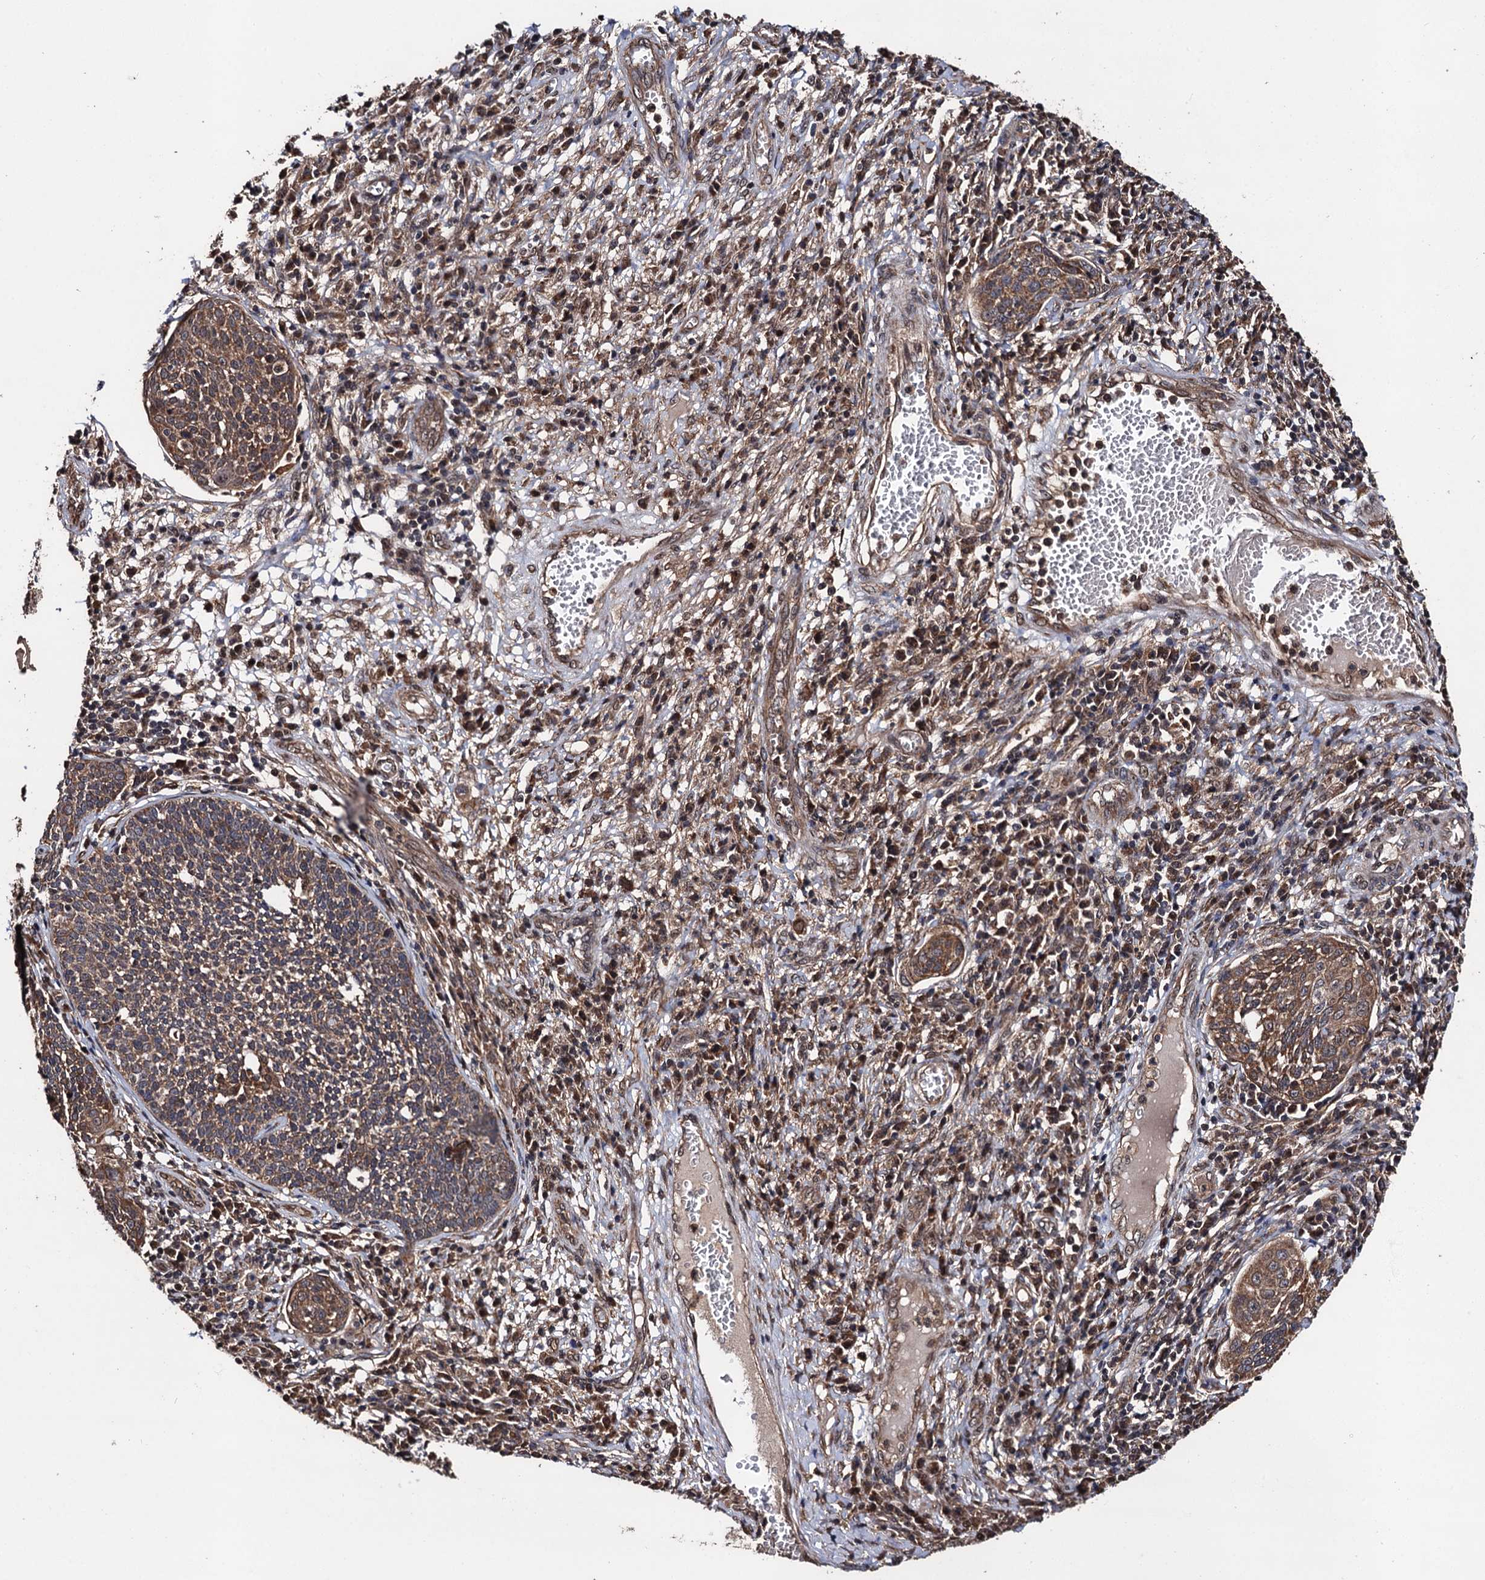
{"staining": {"intensity": "moderate", "quantity": ">75%", "location": "cytoplasmic/membranous"}, "tissue": "cervical cancer", "cell_type": "Tumor cells", "image_type": "cancer", "snomed": [{"axis": "morphology", "description": "Squamous cell carcinoma, NOS"}, {"axis": "topography", "description": "Cervix"}], "caption": "An immunohistochemistry micrograph of neoplastic tissue is shown. Protein staining in brown shows moderate cytoplasmic/membranous positivity in squamous cell carcinoma (cervical) within tumor cells. (DAB = brown stain, brightfield microscopy at high magnification).", "gene": "MIER2", "patient": {"sex": "female", "age": 34}}